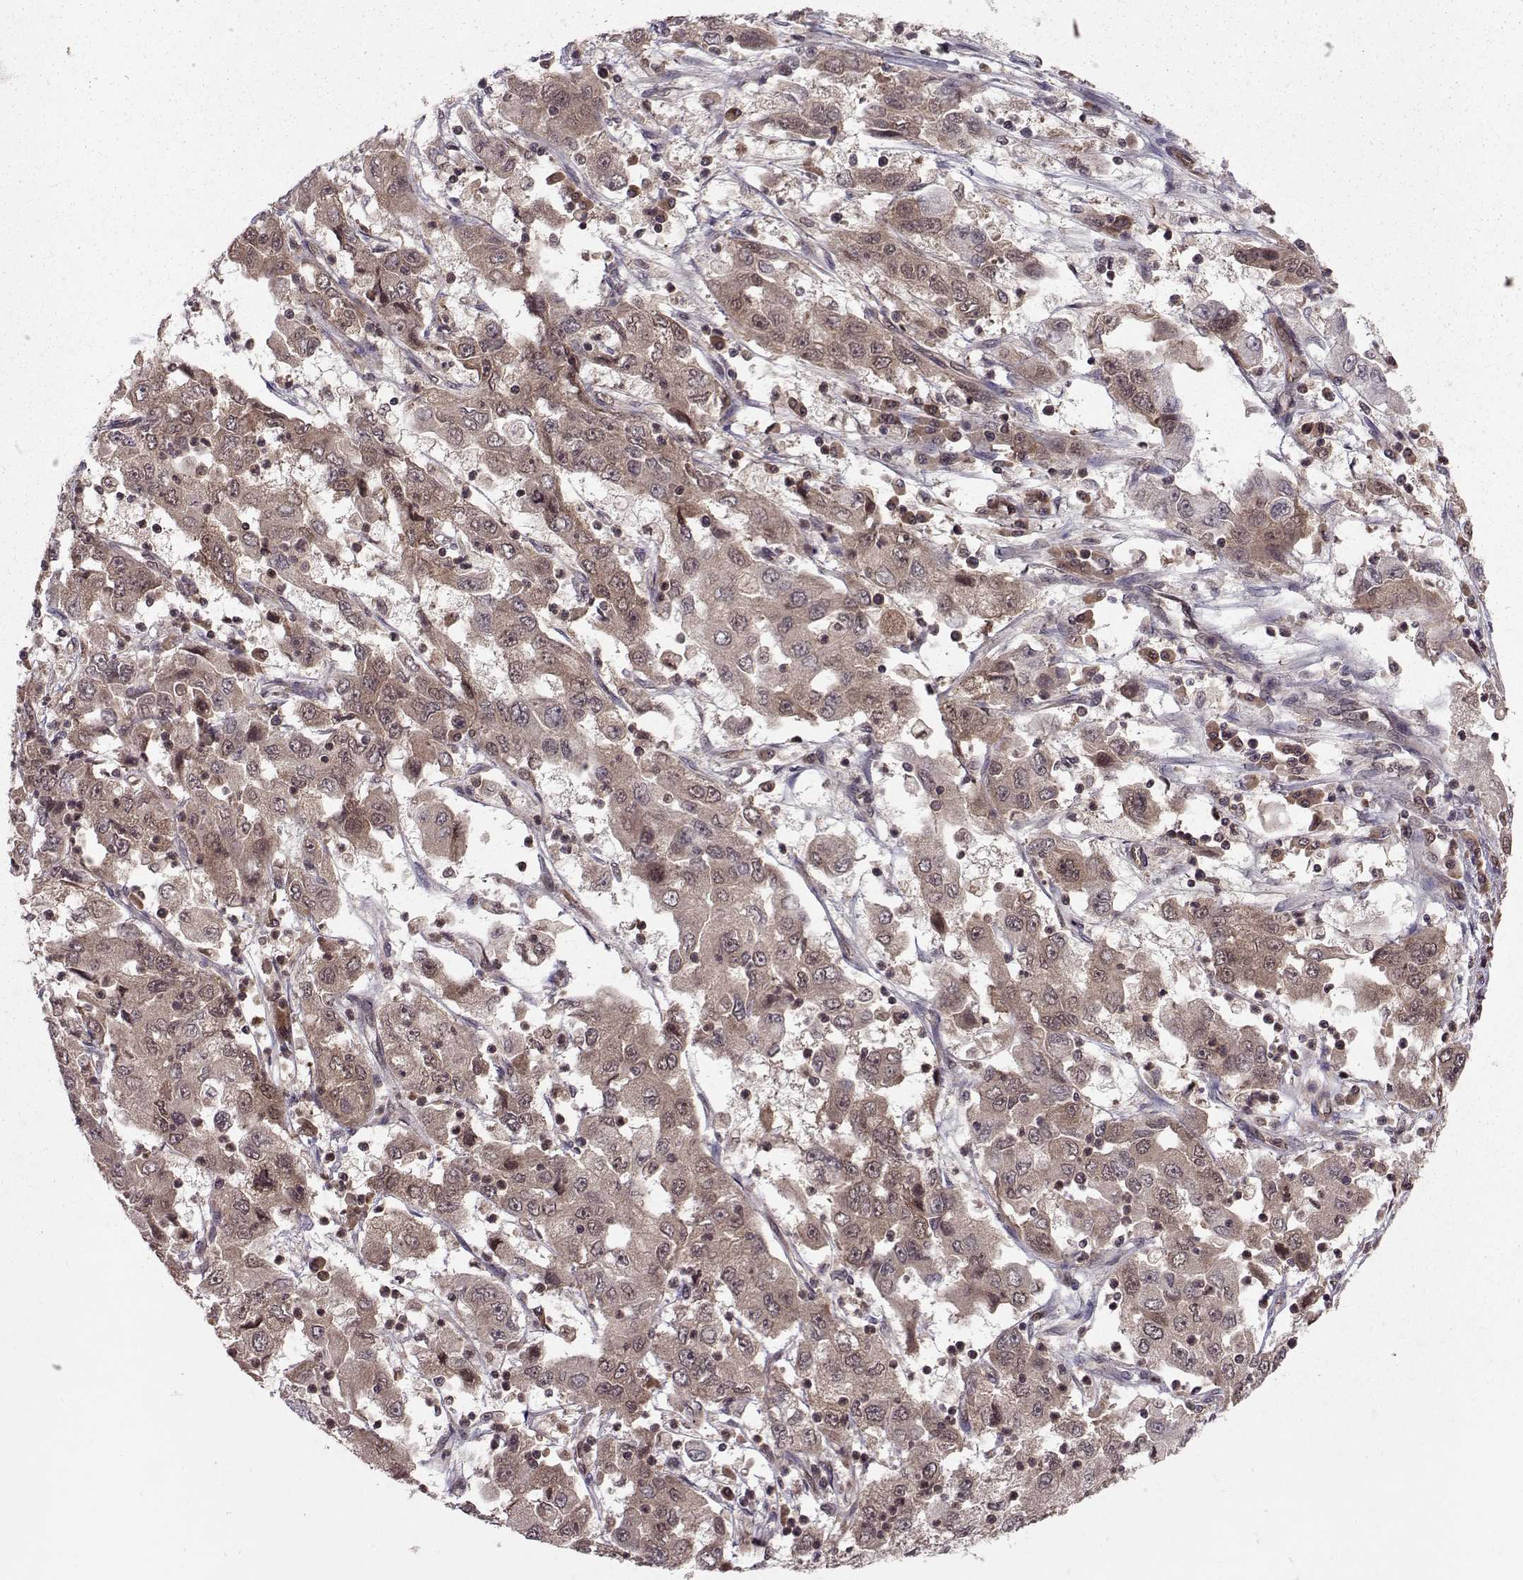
{"staining": {"intensity": "weak", "quantity": ">75%", "location": "cytoplasmic/membranous"}, "tissue": "cervical cancer", "cell_type": "Tumor cells", "image_type": "cancer", "snomed": [{"axis": "morphology", "description": "Squamous cell carcinoma, NOS"}, {"axis": "topography", "description": "Cervix"}], "caption": "Immunohistochemical staining of human cervical cancer displays low levels of weak cytoplasmic/membranous protein expression in about >75% of tumor cells.", "gene": "PPP2R2A", "patient": {"sex": "female", "age": 36}}